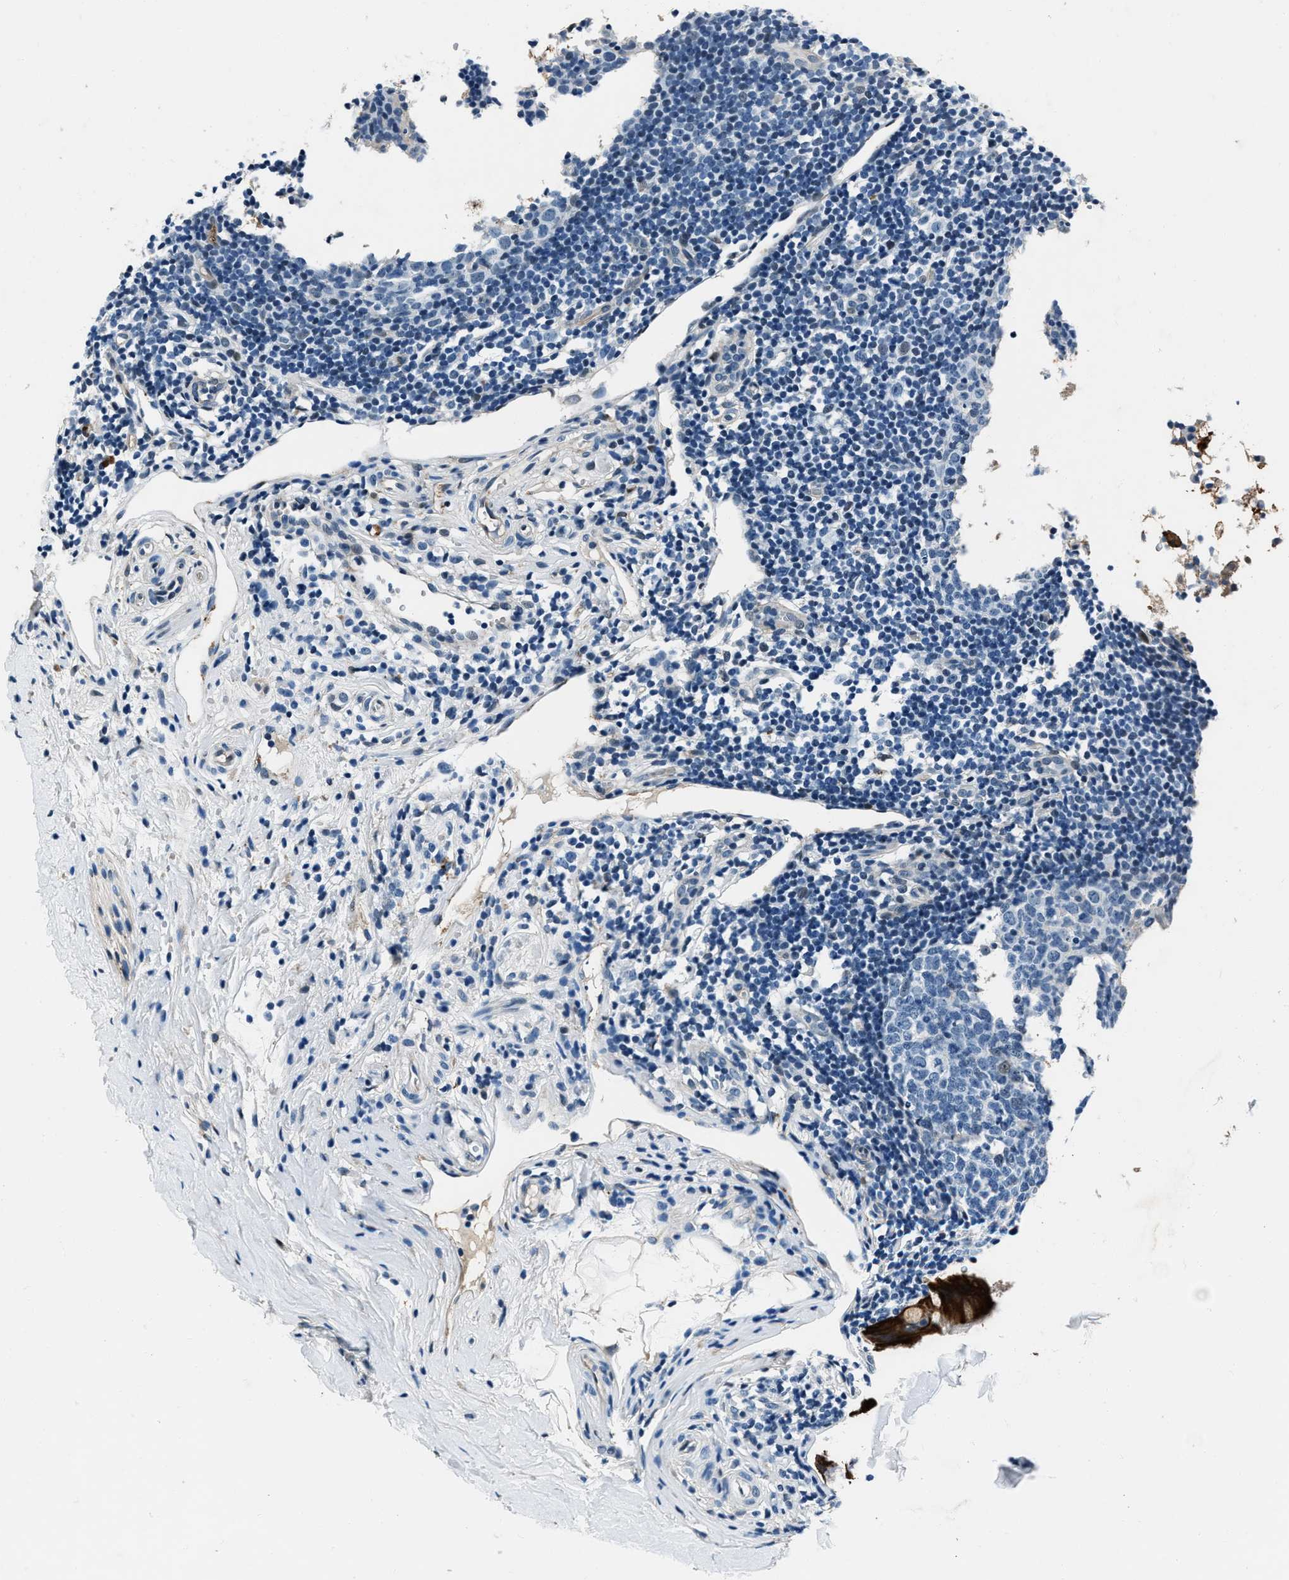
{"staining": {"intensity": "strong", "quantity": ">75%", "location": "cytoplasmic/membranous"}, "tissue": "appendix", "cell_type": "Glandular cells", "image_type": "normal", "snomed": [{"axis": "morphology", "description": "Normal tissue, NOS"}, {"axis": "topography", "description": "Appendix"}], "caption": "IHC (DAB) staining of normal appendix demonstrates strong cytoplasmic/membranous protein expression in about >75% of glandular cells.", "gene": "PTPDC1", "patient": {"sex": "female", "age": 20}}